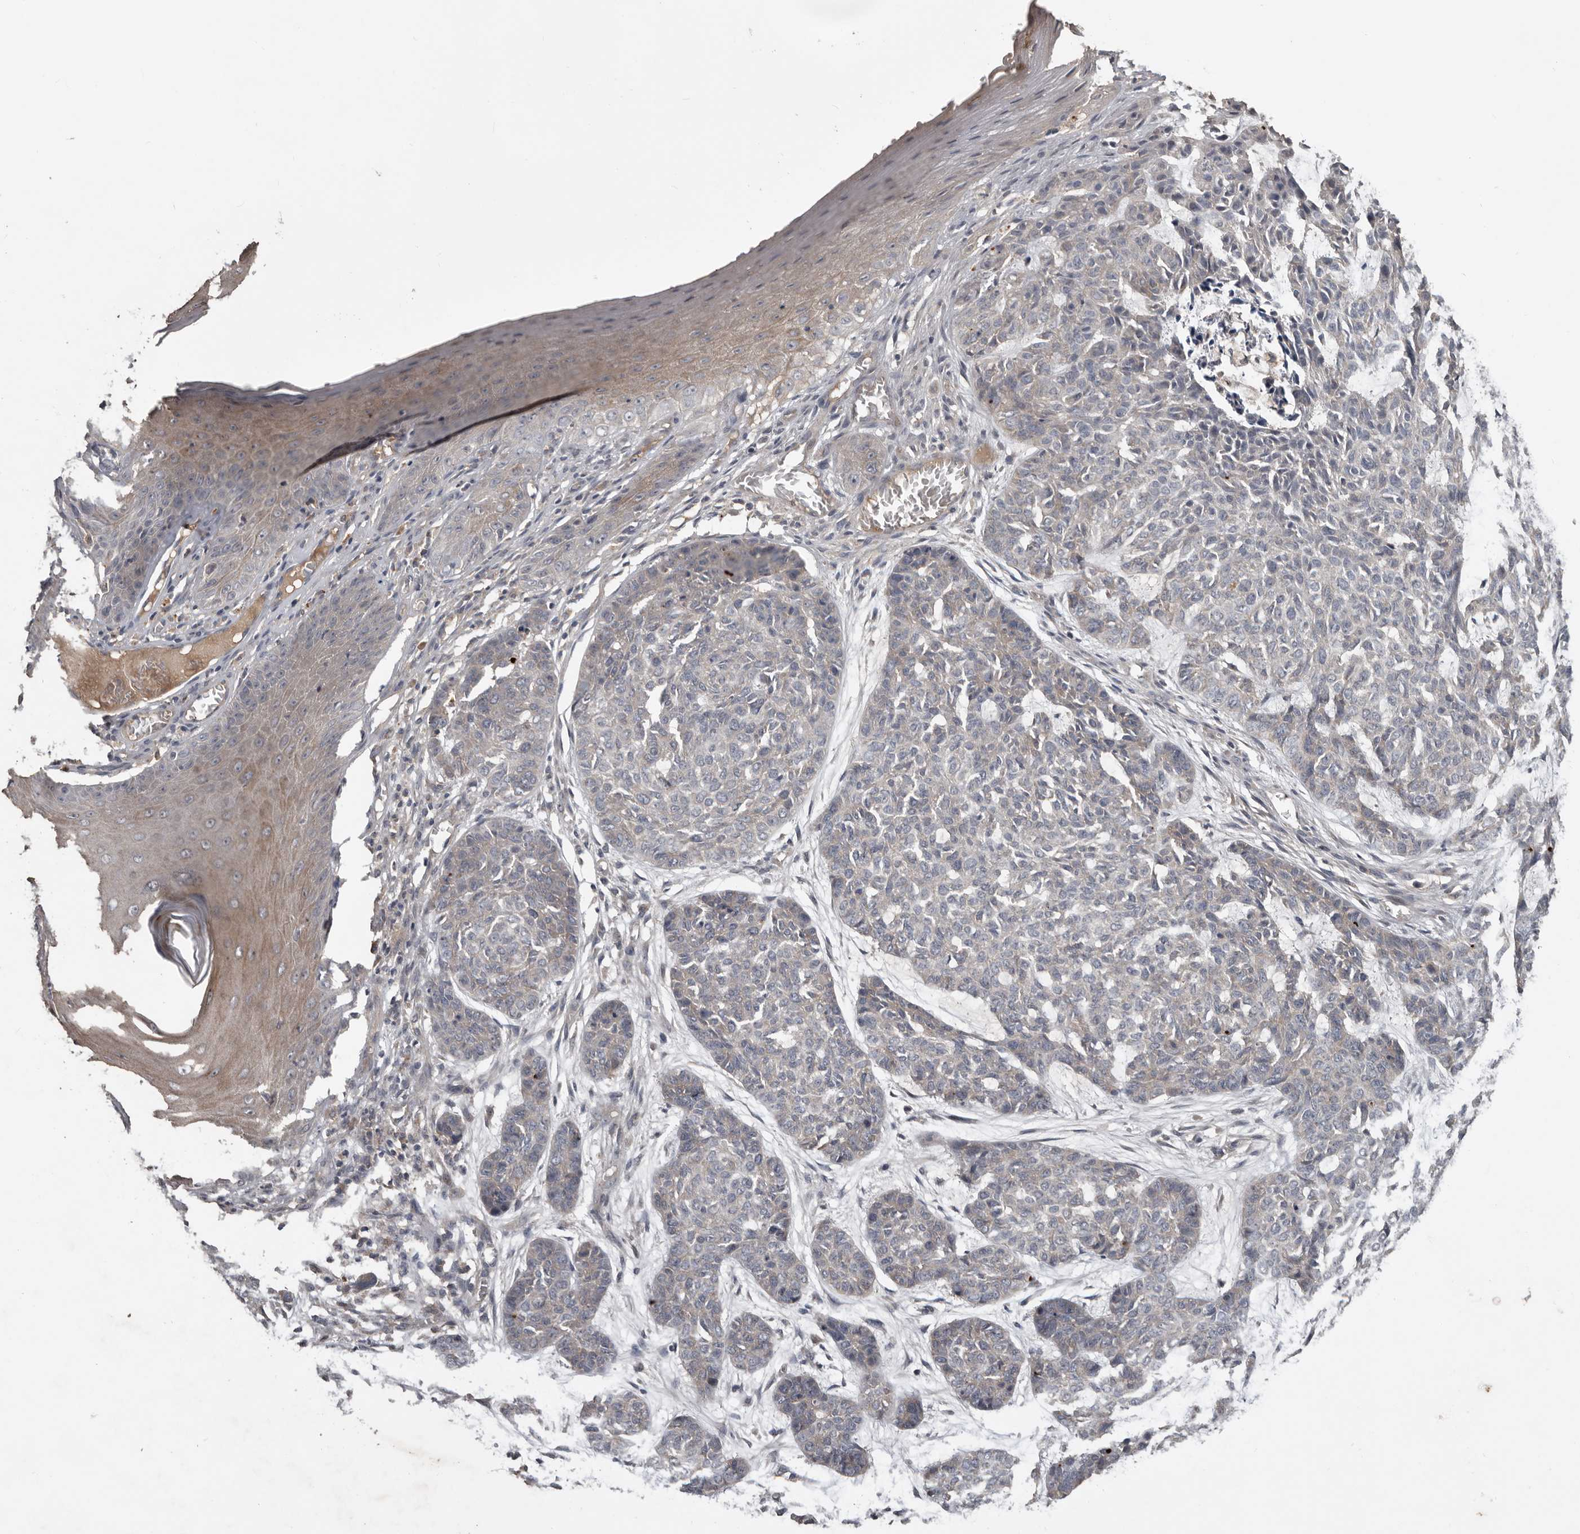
{"staining": {"intensity": "negative", "quantity": "none", "location": "none"}, "tissue": "skin cancer", "cell_type": "Tumor cells", "image_type": "cancer", "snomed": [{"axis": "morphology", "description": "Basal cell carcinoma"}, {"axis": "topography", "description": "Skin"}], "caption": "IHC histopathology image of neoplastic tissue: basal cell carcinoma (skin) stained with DAB displays no significant protein staining in tumor cells.", "gene": "NMUR1", "patient": {"sex": "female", "age": 64}}